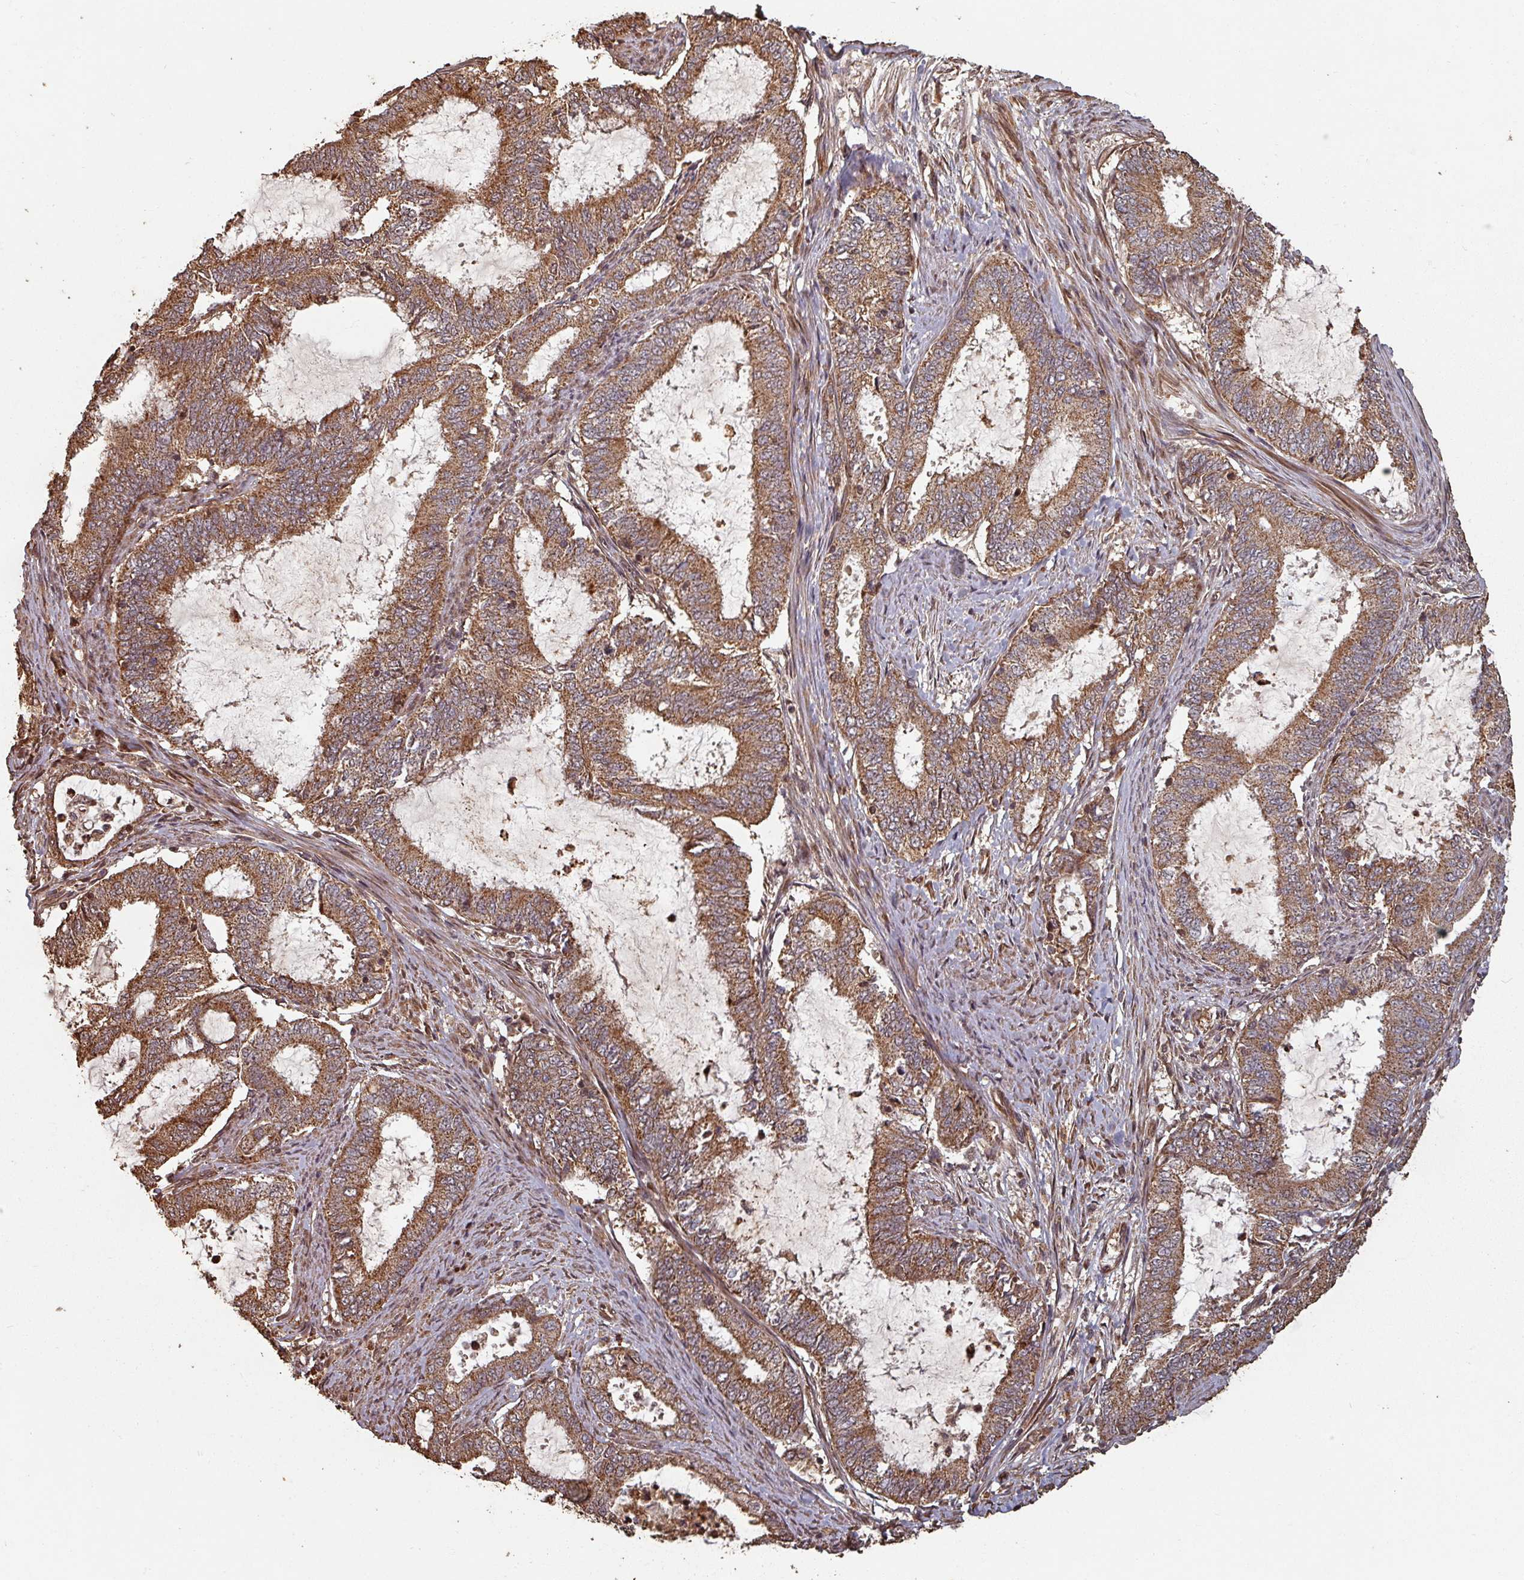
{"staining": {"intensity": "moderate", "quantity": ">75%", "location": "cytoplasmic/membranous"}, "tissue": "endometrial cancer", "cell_type": "Tumor cells", "image_type": "cancer", "snomed": [{"axis": "morphology", "description": "Adenocarcinoma, NOS"}, {"axis": "topography", "description": "Endometrium"}], "caption": "Protein positivity by immunohistochemistry (IHC) displays moderate cytoplasmic/membranous expression in approximately >75% of tumor cells in endometrial cancer (adenocarcinoma). The protein of interest is shown in brown color, while the nuclei are stained blue.", "gene": "EID1", "patient": {"sex": "female", "age": 51}}